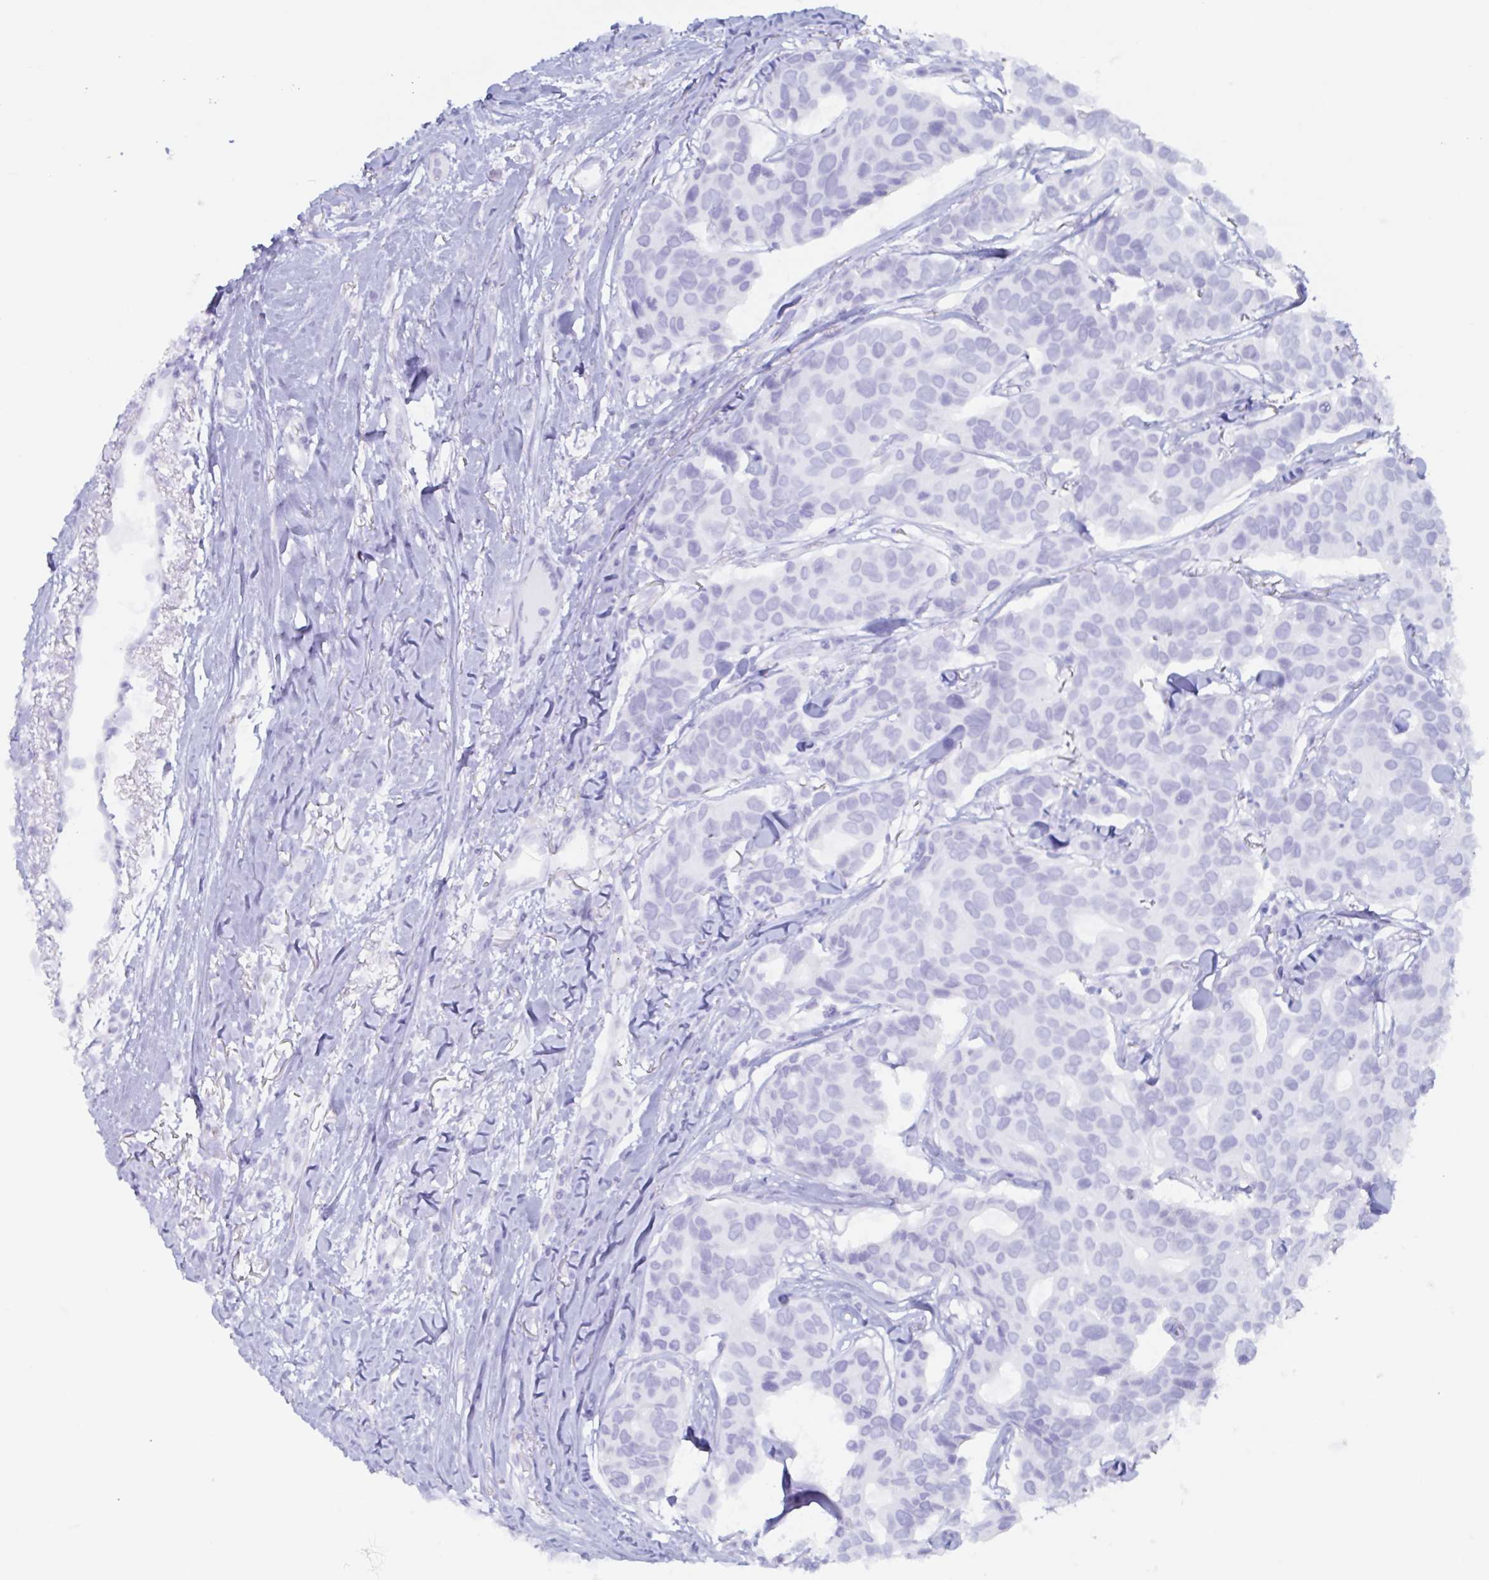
{"staining": {"intensity": "negative", "quantity": "none", "location": "none"}, "tissue": "breast cancer", "cell_type": "Tumor cells", "image_type": "cancer", "snomed": [{"axis": "morphology", "description": "Duct carcinoma"}, {"axis": "topography", "description": "Breast"}], "caption": "Human breast intraductal carcinoma stained for a protein using immunohistochemistry shows no staining in tumor cells.", "gene": "AGFG2", "patient": {"sex": "female", "age": 54}}